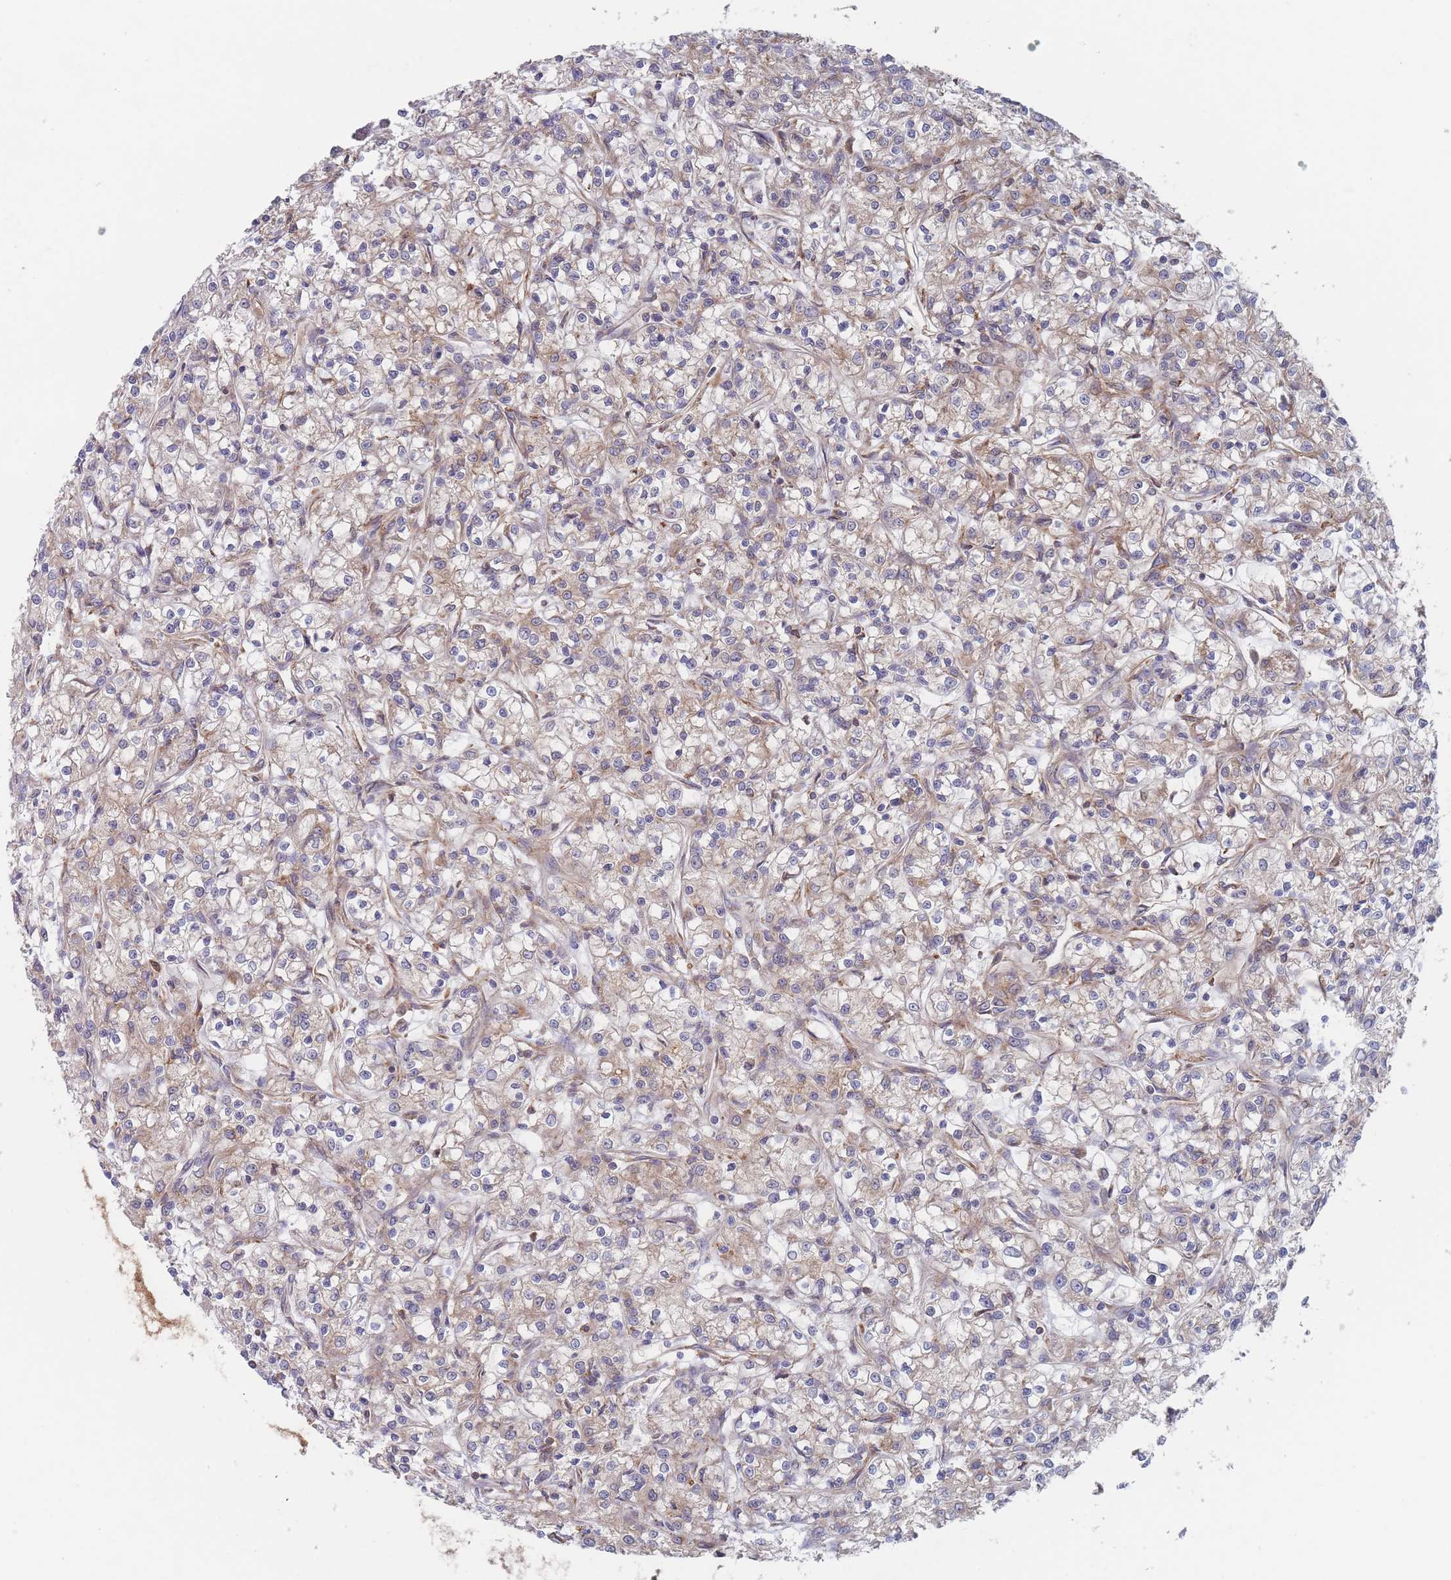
{"staining": {"intensity": "weak", "quantity": "<25%", "location": "cytoplasmic/membranous"}, "tissue": "renal cancer", "cell_type": "Tumor cells", "image_type": "cancer", "snomed": [{"axis": "morphology", "description": "Adenocarcinoma, NOS"}, {"axis": "topography", "description": "Kidney"}], "caption": "This is an immunohistochemistry (IHC) photomicrograph of renal adenocarcinoma. There is no positivity in tumor cells.", "gene": "KDSR", "patient": {"sex": "female", "age": 59}}